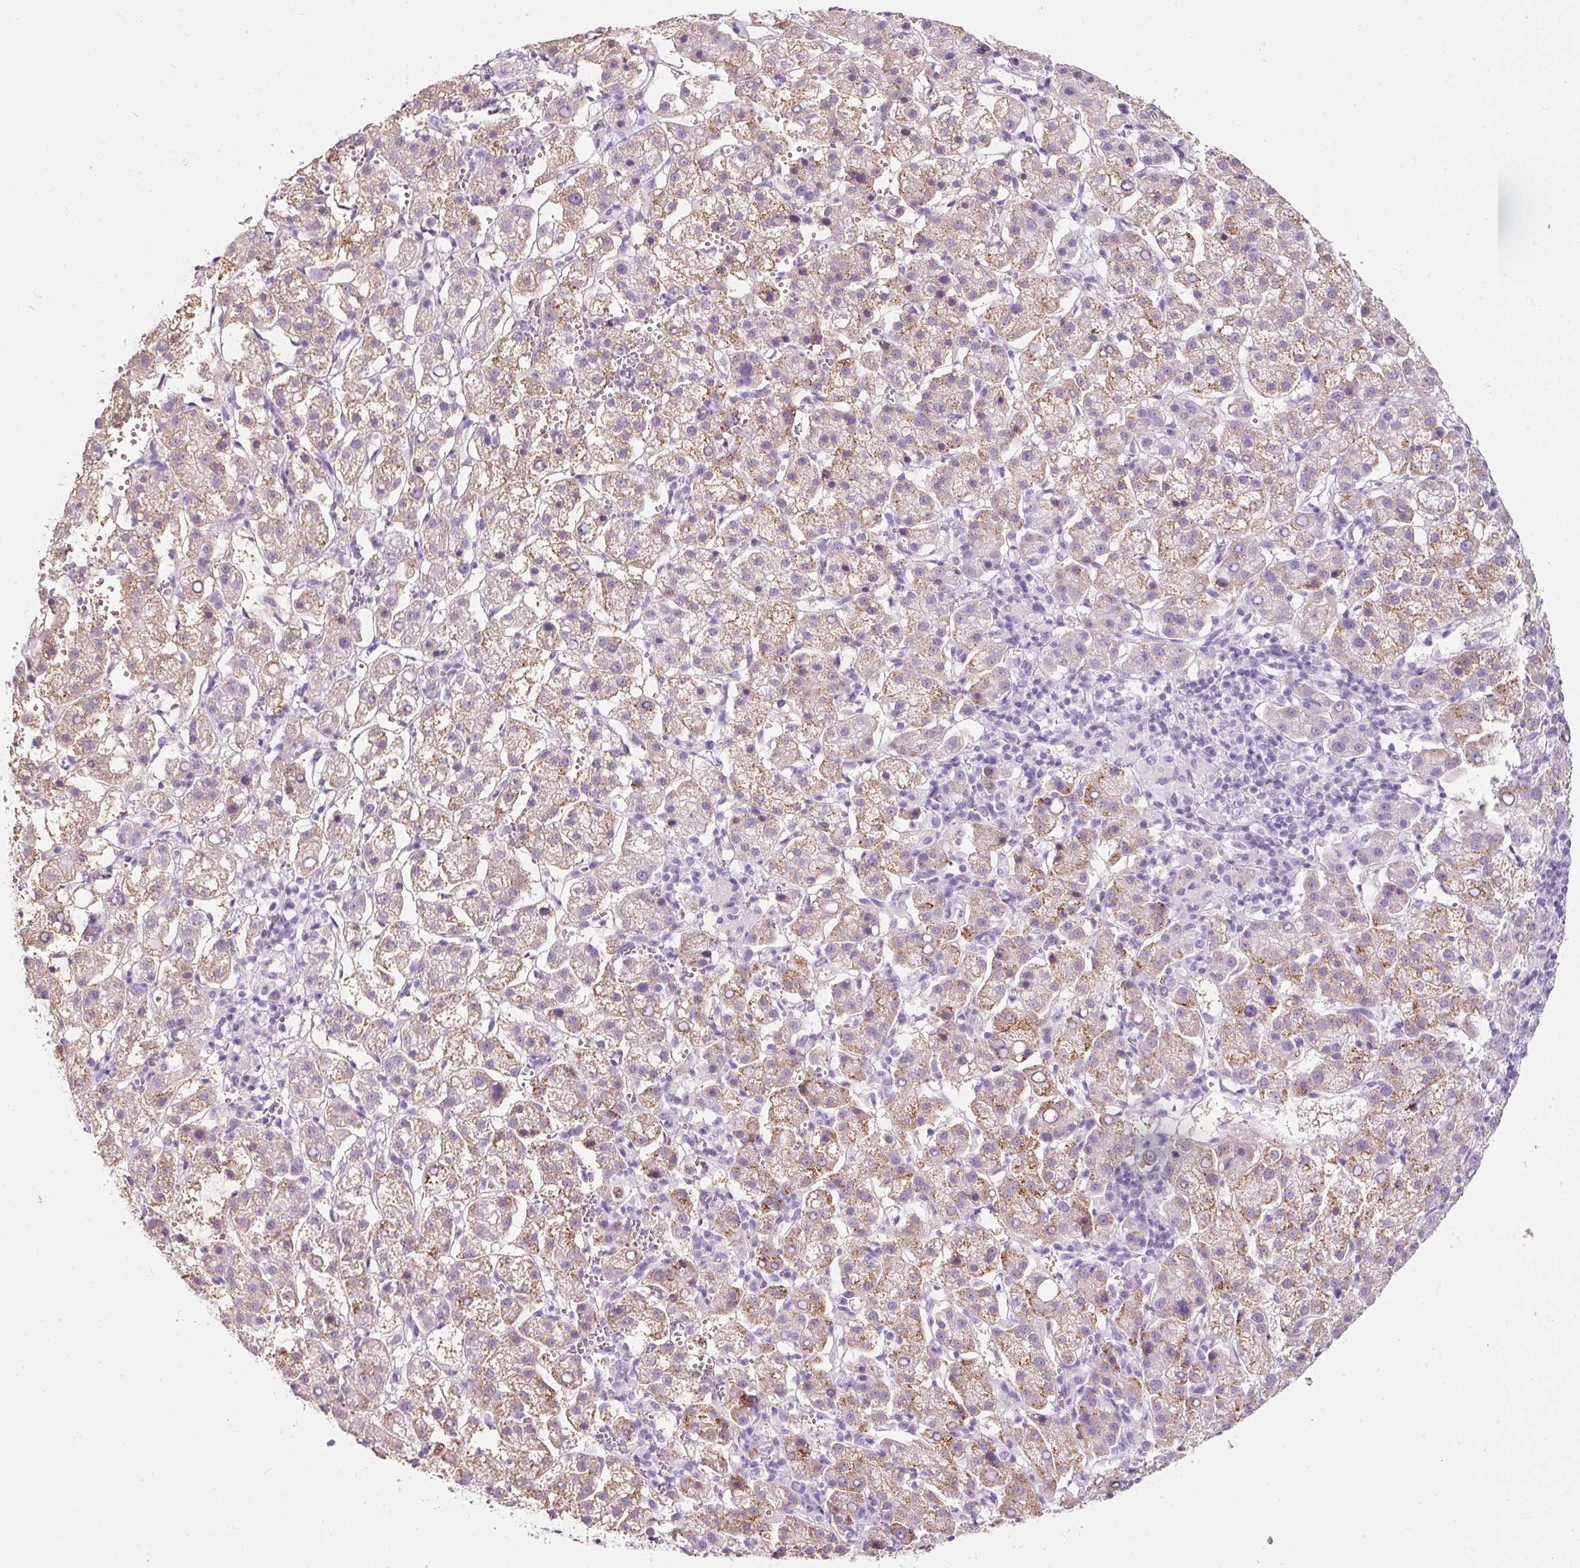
{"staining": {"intensity": "moderate", "quantity": "25%-75%", "location": "cytoplasmic/membranous"}, "tissue": "liver cancer", "cell_type": "Tumor cells", "image_type": "cancer", "snomed": [{"axis": "morphology", "description": "Carcinoma, Hepatocellular, NOS"}, {"axis": "topography", "description": "Liver"}], "caption": "Protein expression analysis of human liver cancer (hepatocellular carcinoma) reveals moderate cytoplasmic/membranous staining in about 25%-75% of tumor cells.", "gene": "DNM1", "patient": {"sex": "female", "age": 58}}